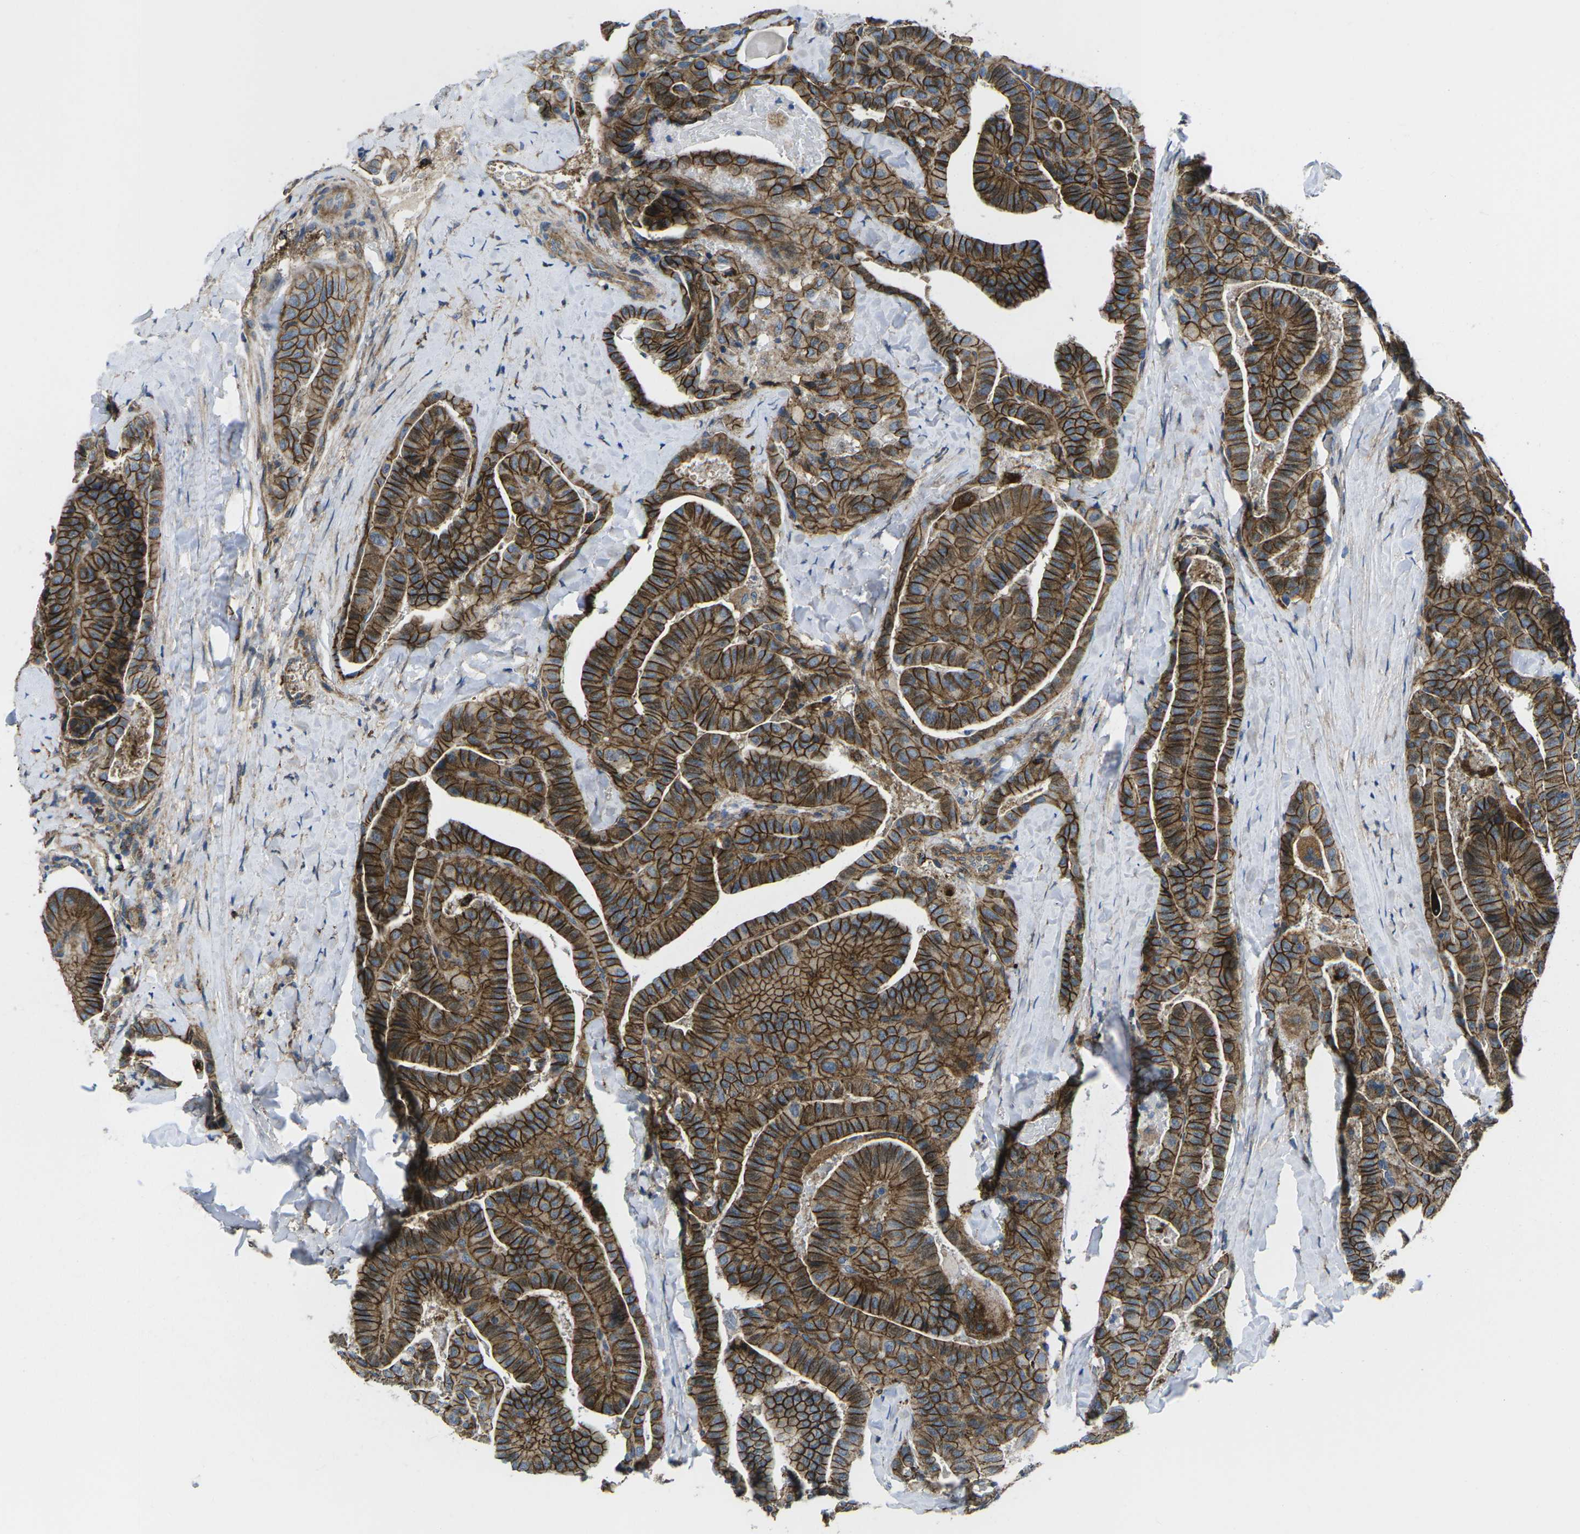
{"staining": {"intensity": "strong", "quantity": ">75%", "location": "cytoplasmic/membranous"}, "tissue": "thyroid cancer", "cell_type": "Tumor cells", "image_type": "cancer", "snomed": [{"axis": "morphology", "description": "Papillary adenocarcinoma, NOS"}, {"axis": "topography", "description": "Thyroid gland"}], "caption": "Protein expression analysis of thyroid cancer reveals strong cytoplasmic/membranous expression in about >75% of tumor cells. Using DAB (brown) and hematoxylin (blue) stains, captured at high magnification using brightfield microscopy.", "gene": "DLG1", "patient": {"sex": "male", "age": 77}}